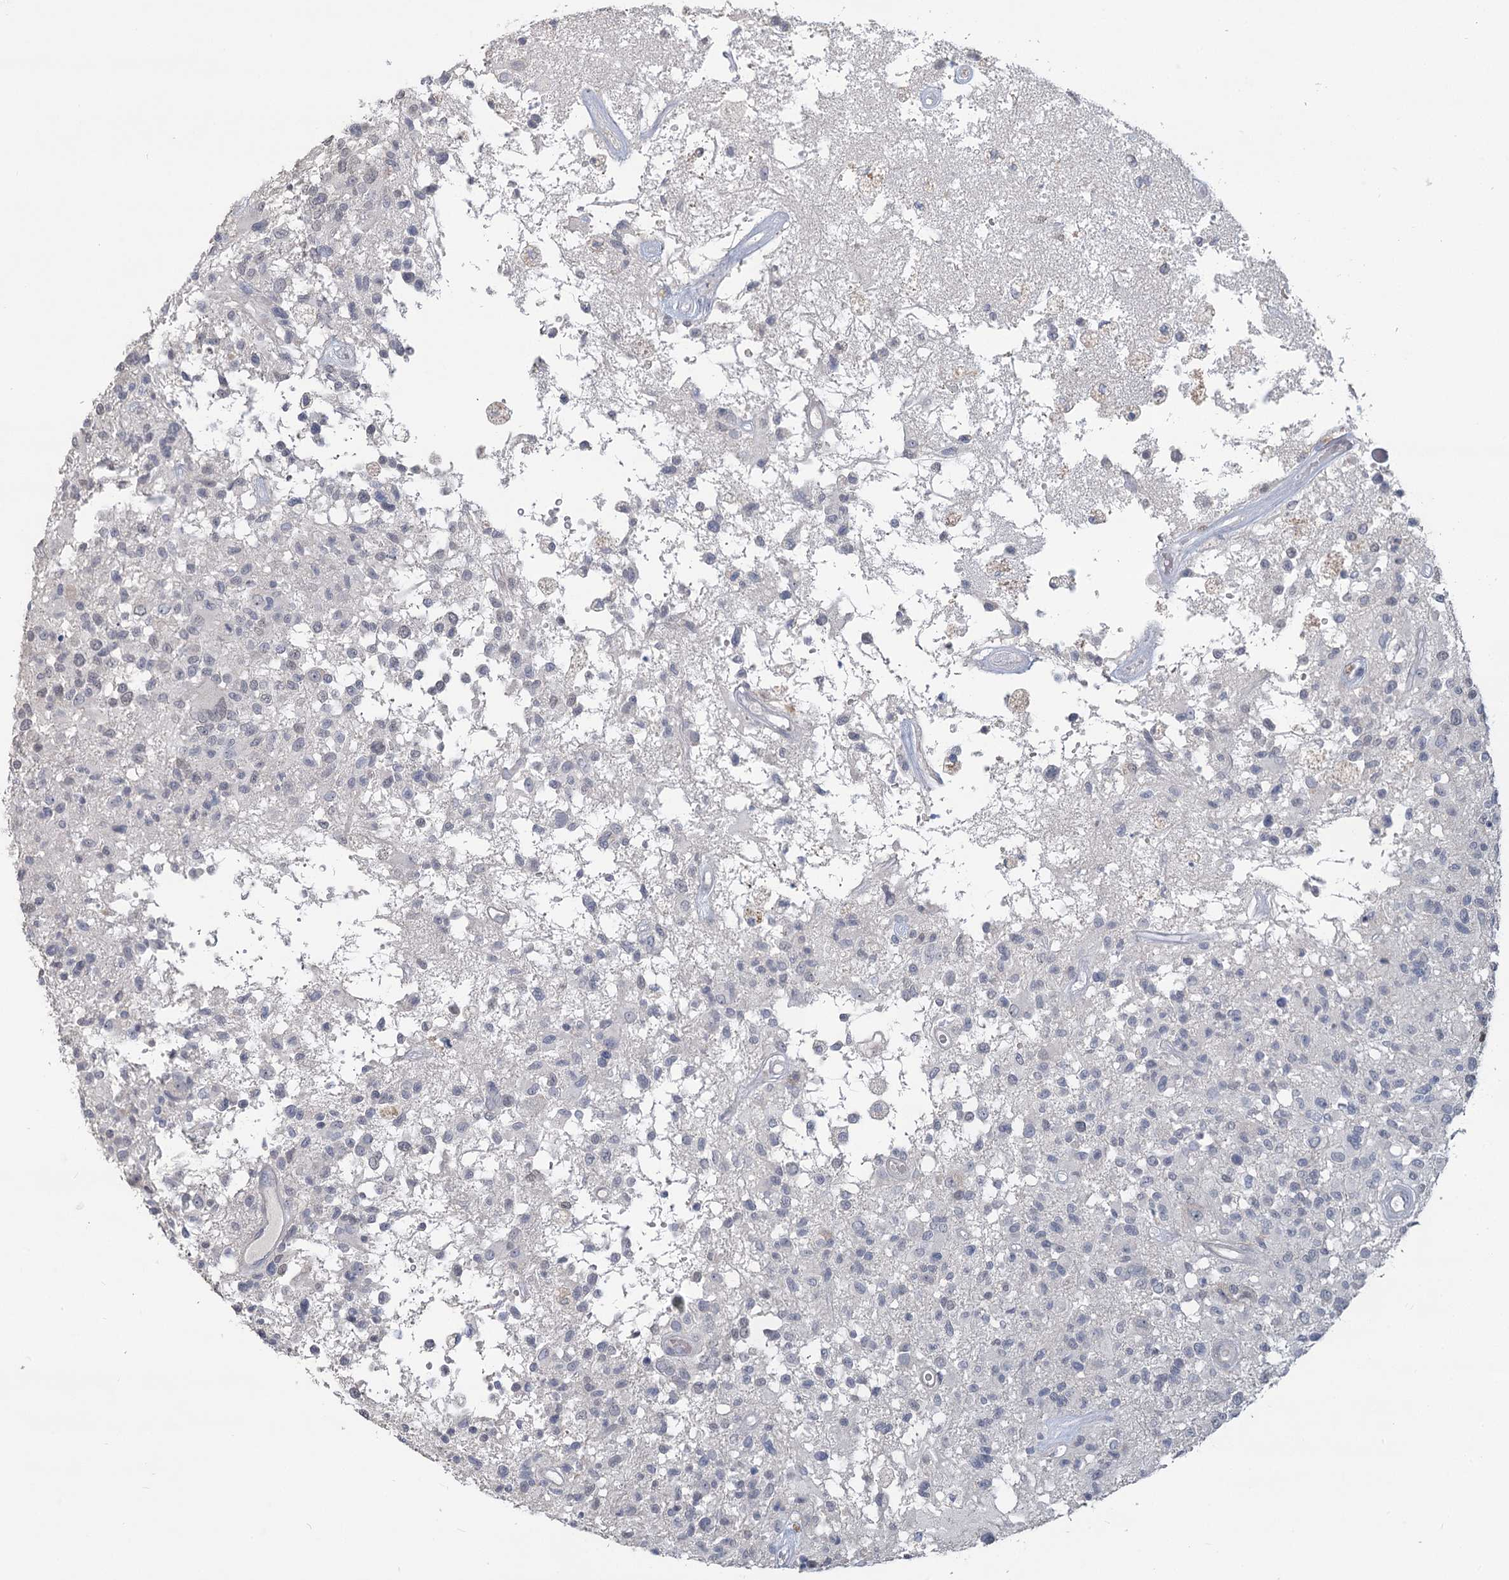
{"staining": {"intensity": "negative", "quantity": "none", "location": "none"}, "tissue": "glioma", "cell_type": "Tumor cells", "image_type": "cancer", "snomed": [{"axis": "morphology", "description": "Glioma, malignant, High grade"}, {"axis": "morphology", "description": "Glioblastoma, NOS"}, {"axis": "topography", "description": "Brain"}], "caption": "Image shows no significant protein positivity in tumor cells of glioblastoma. (DAB immunohistochemistry (IHC), high magnification).", "gene": "SLC9A3", "patient": {"sex": "male", "age": 60}}